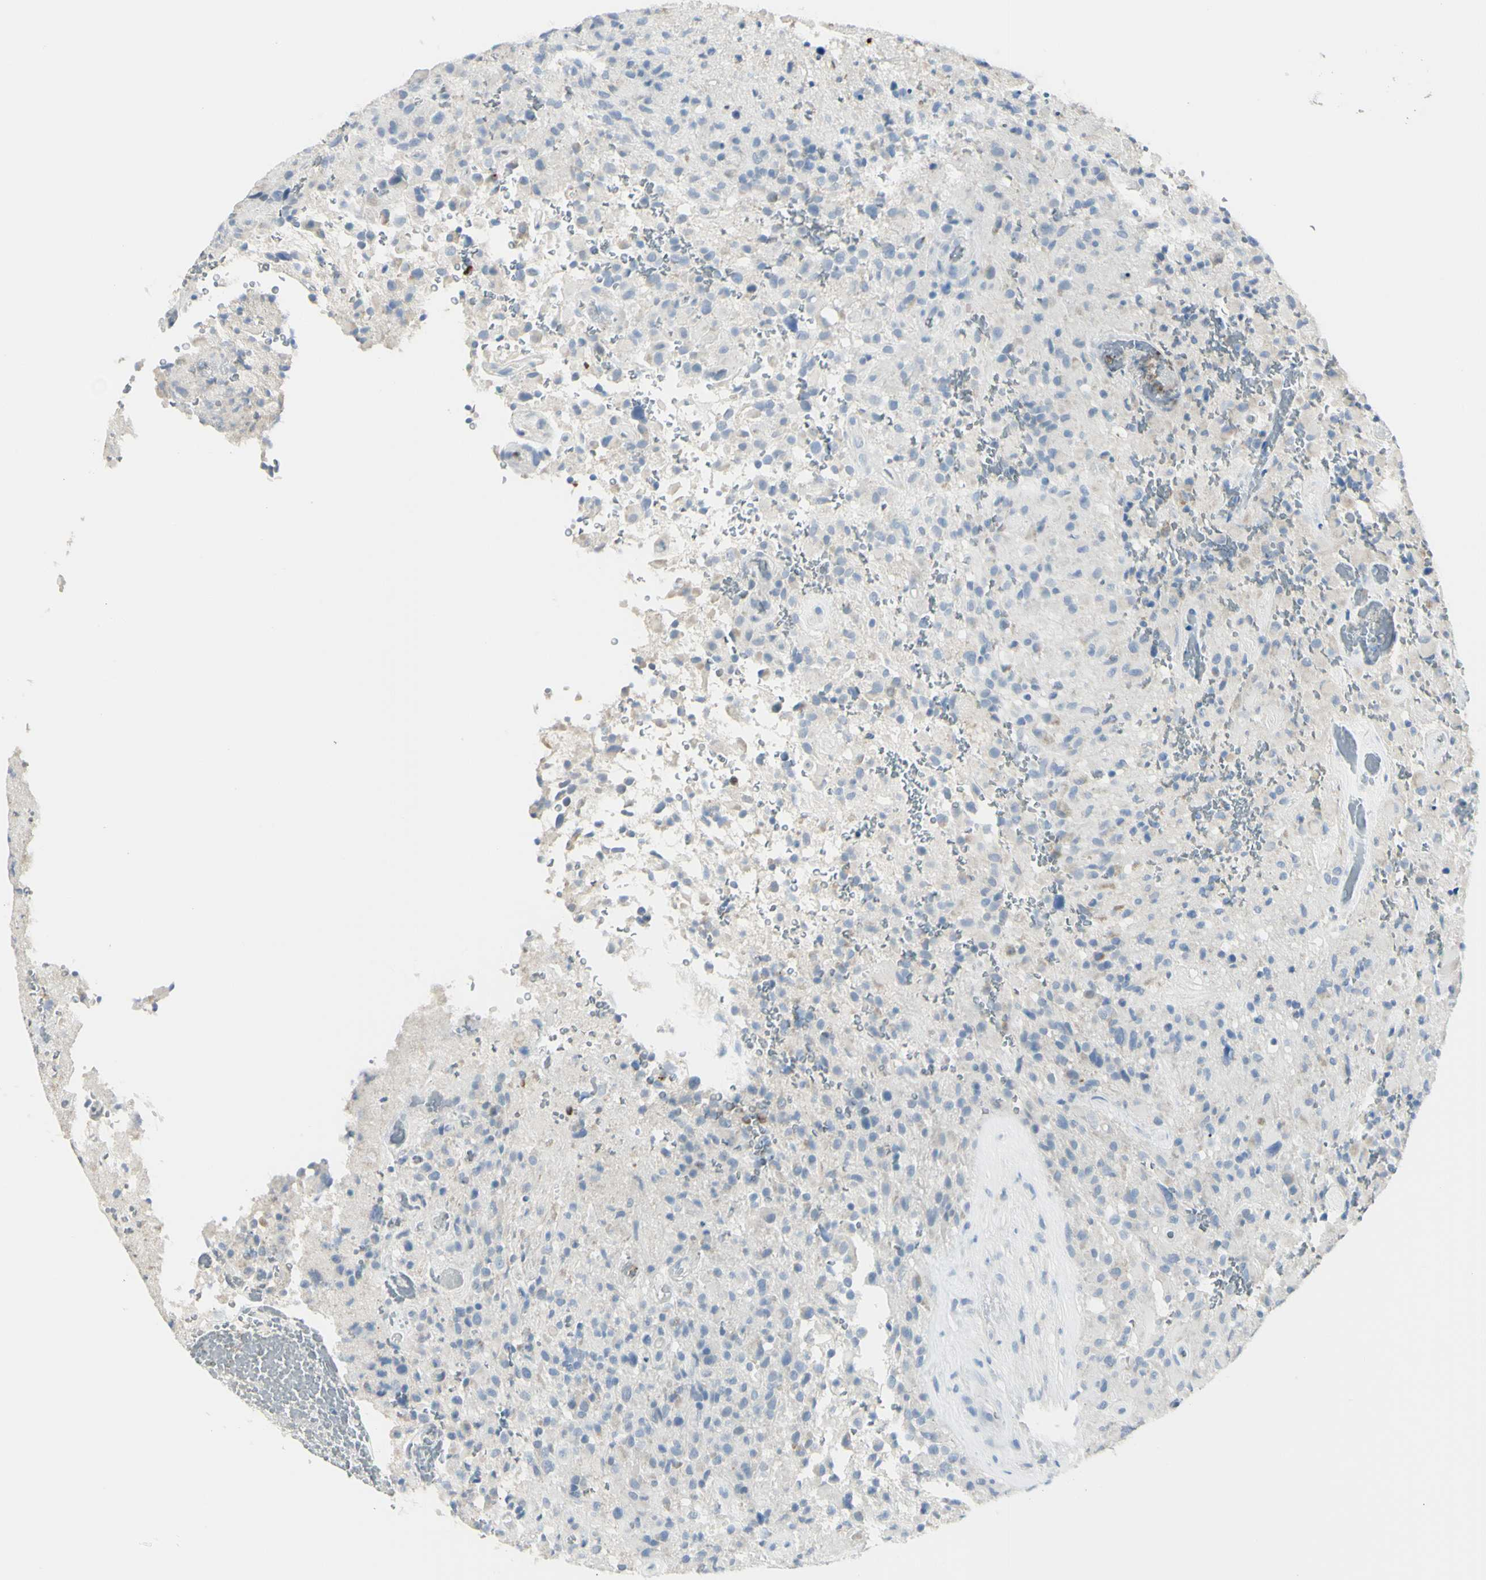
{"staining": {"intensity": "weak", "quantity": "<25%", "location": "cytoplasmic/membranous"}, "tissue": "glioma", "cell_type": "Tumor cells", "image_type": "cancer", "snomed": [{"axis": "morphology", "description": "Glioma, malignant, High grade"}, {"axis": "topography", "description": "Brain"}], "caption": "This is a micrograph of immunohistochemistry (IHC) staining of glioma, which shows no staining in tumor cells.", "gene": "ZNF557", "patient": {"sex": "male", "age": 71}}